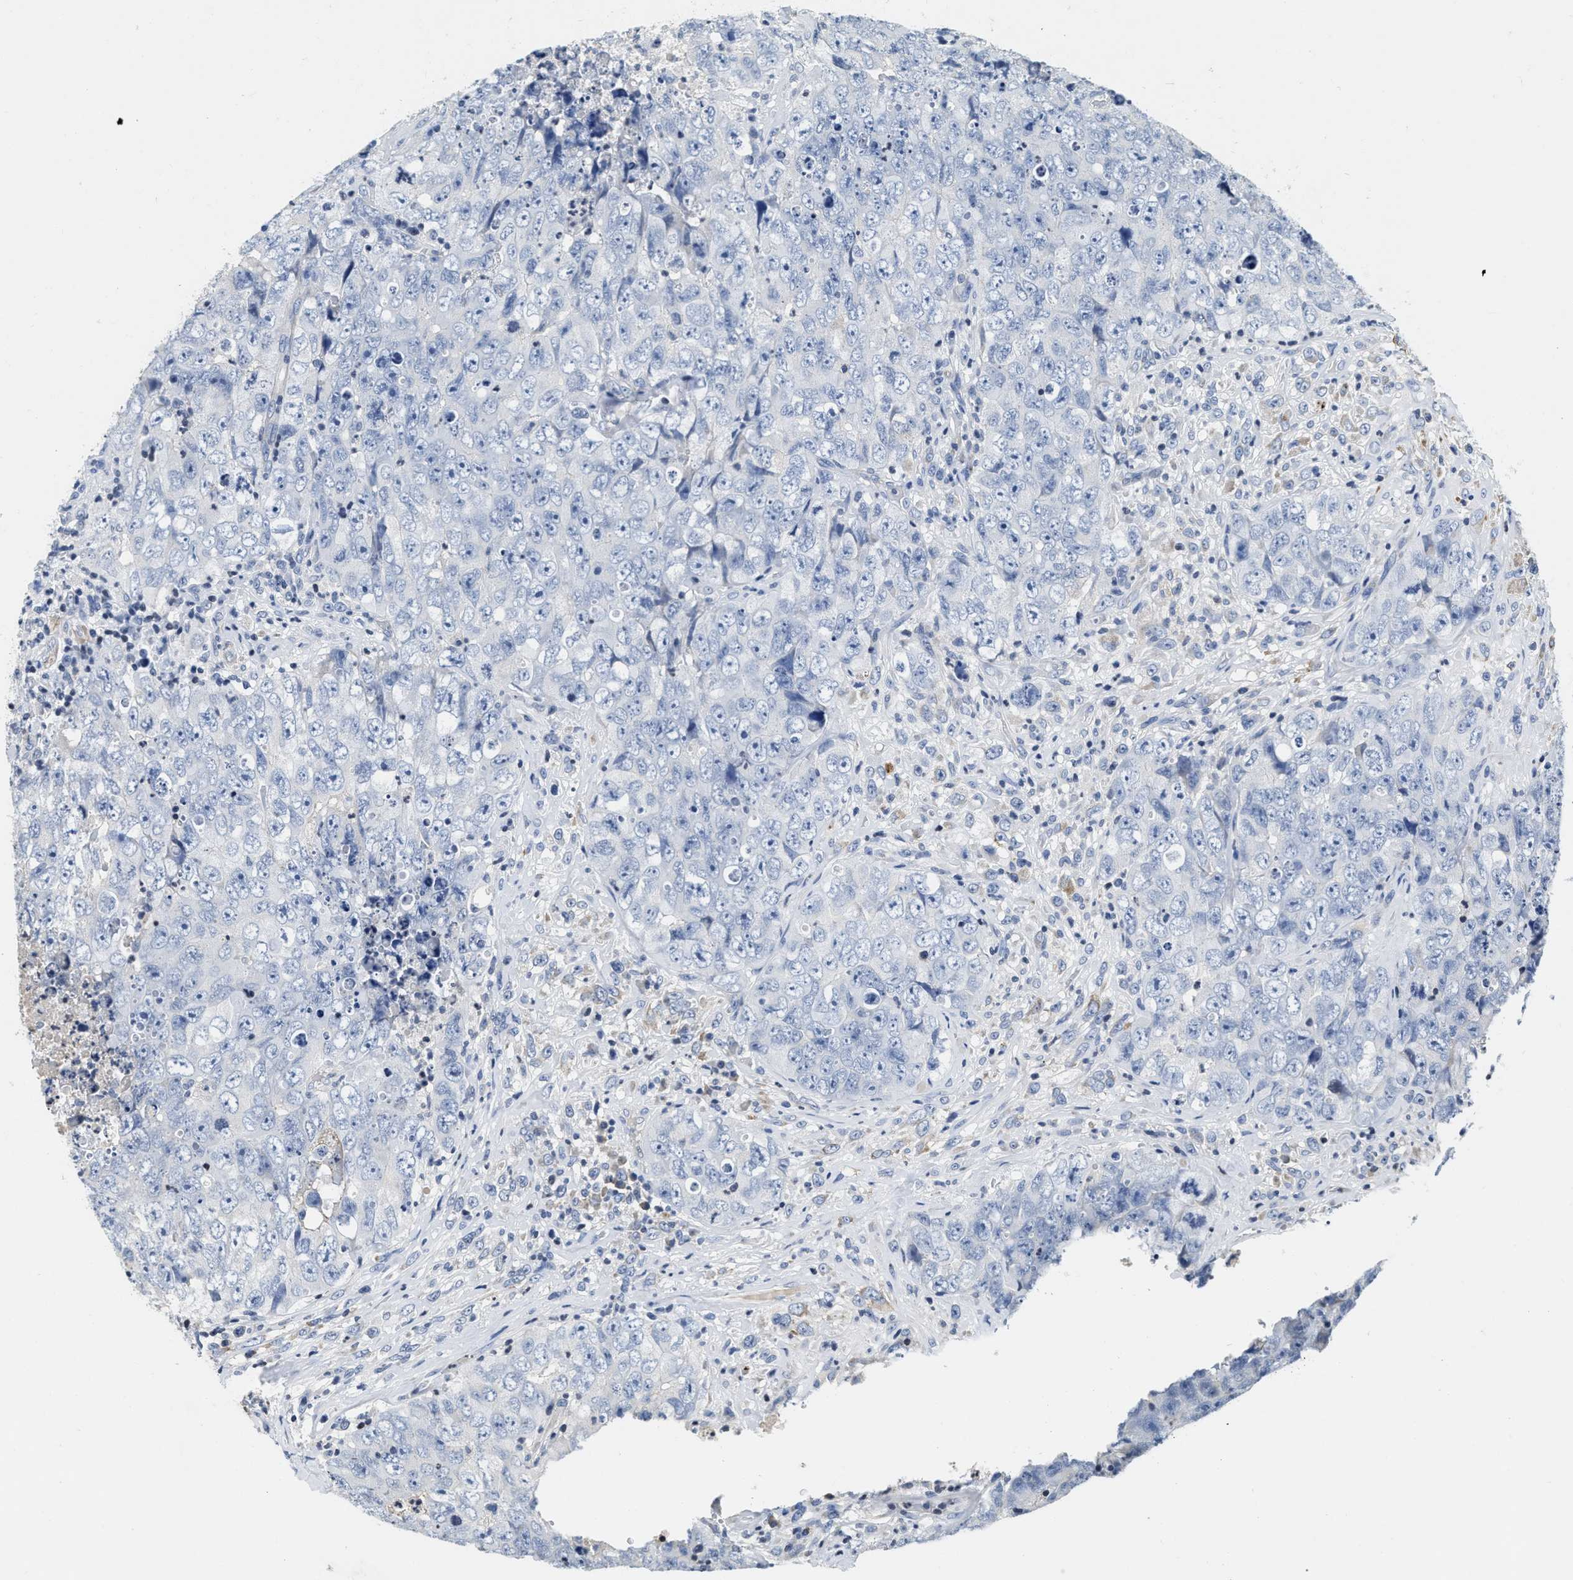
{"staining": {"intensity": "negative", "quantity": "none", "location": "none"}, "tissue": "testis cancer", "cell_type": "Tumor cells", "image_type": "cancer", "snomed": [{"axis": "morphology", "description": "Carcinoma, Embryonal, NOS"}, {"axis": "topography", "description": "Testis"}], "caption": "This image is of testis cancer stained with immunohistochemistry to label a protein in brown with the nuclei are counter-stained blue. There is no positivity in tumor cells. (DAB immunohistochemistry, high magnification).", "gene": "FBLN2", "patient": {"sex": "male", "age": 32}}